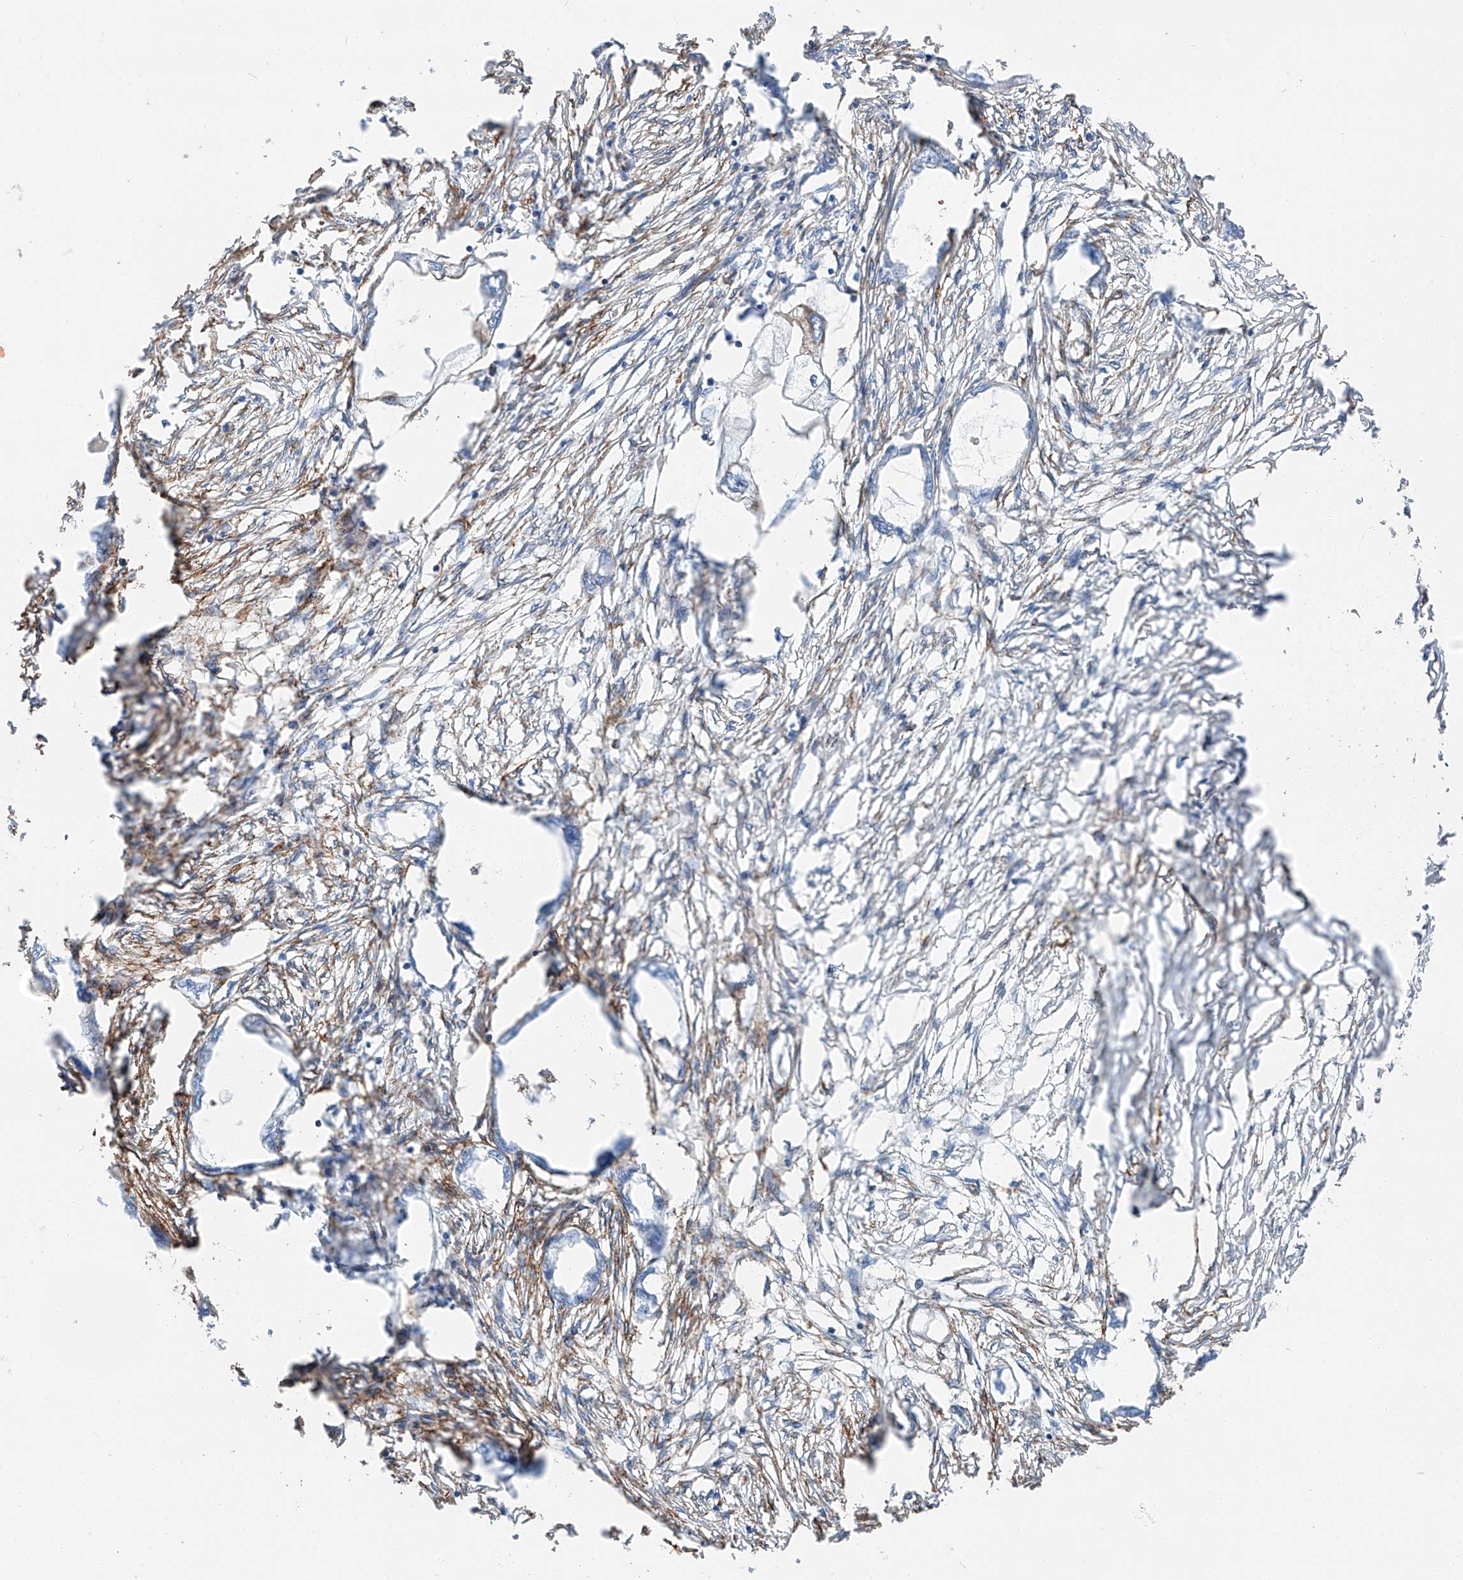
{"staining": {"intensity": "negative", "quantity": "none", "location": "none"}, "tissue": "endometrial cancer", "cell_type": "Tumor cells", "image_type": "cancer", "snomed": [{"axis": "morphology", "description": "Adenocarcinoma, NOS"}, {"axis": "morphology", "description": "Adenocarcinoma, metastatic, NOS"}, {"axis": "topography", "description": "Adipose tissue"}, {"axis": "topography", "description": "Endometrium"}], "caption": "A micrograph of endometrial cancer (metastatic adenocarcinoma) stained for a protein exhibits no brown staining in tumor cells.", "gene": "ZNF804A", "patient": {"sex": "female", "age": 67}}